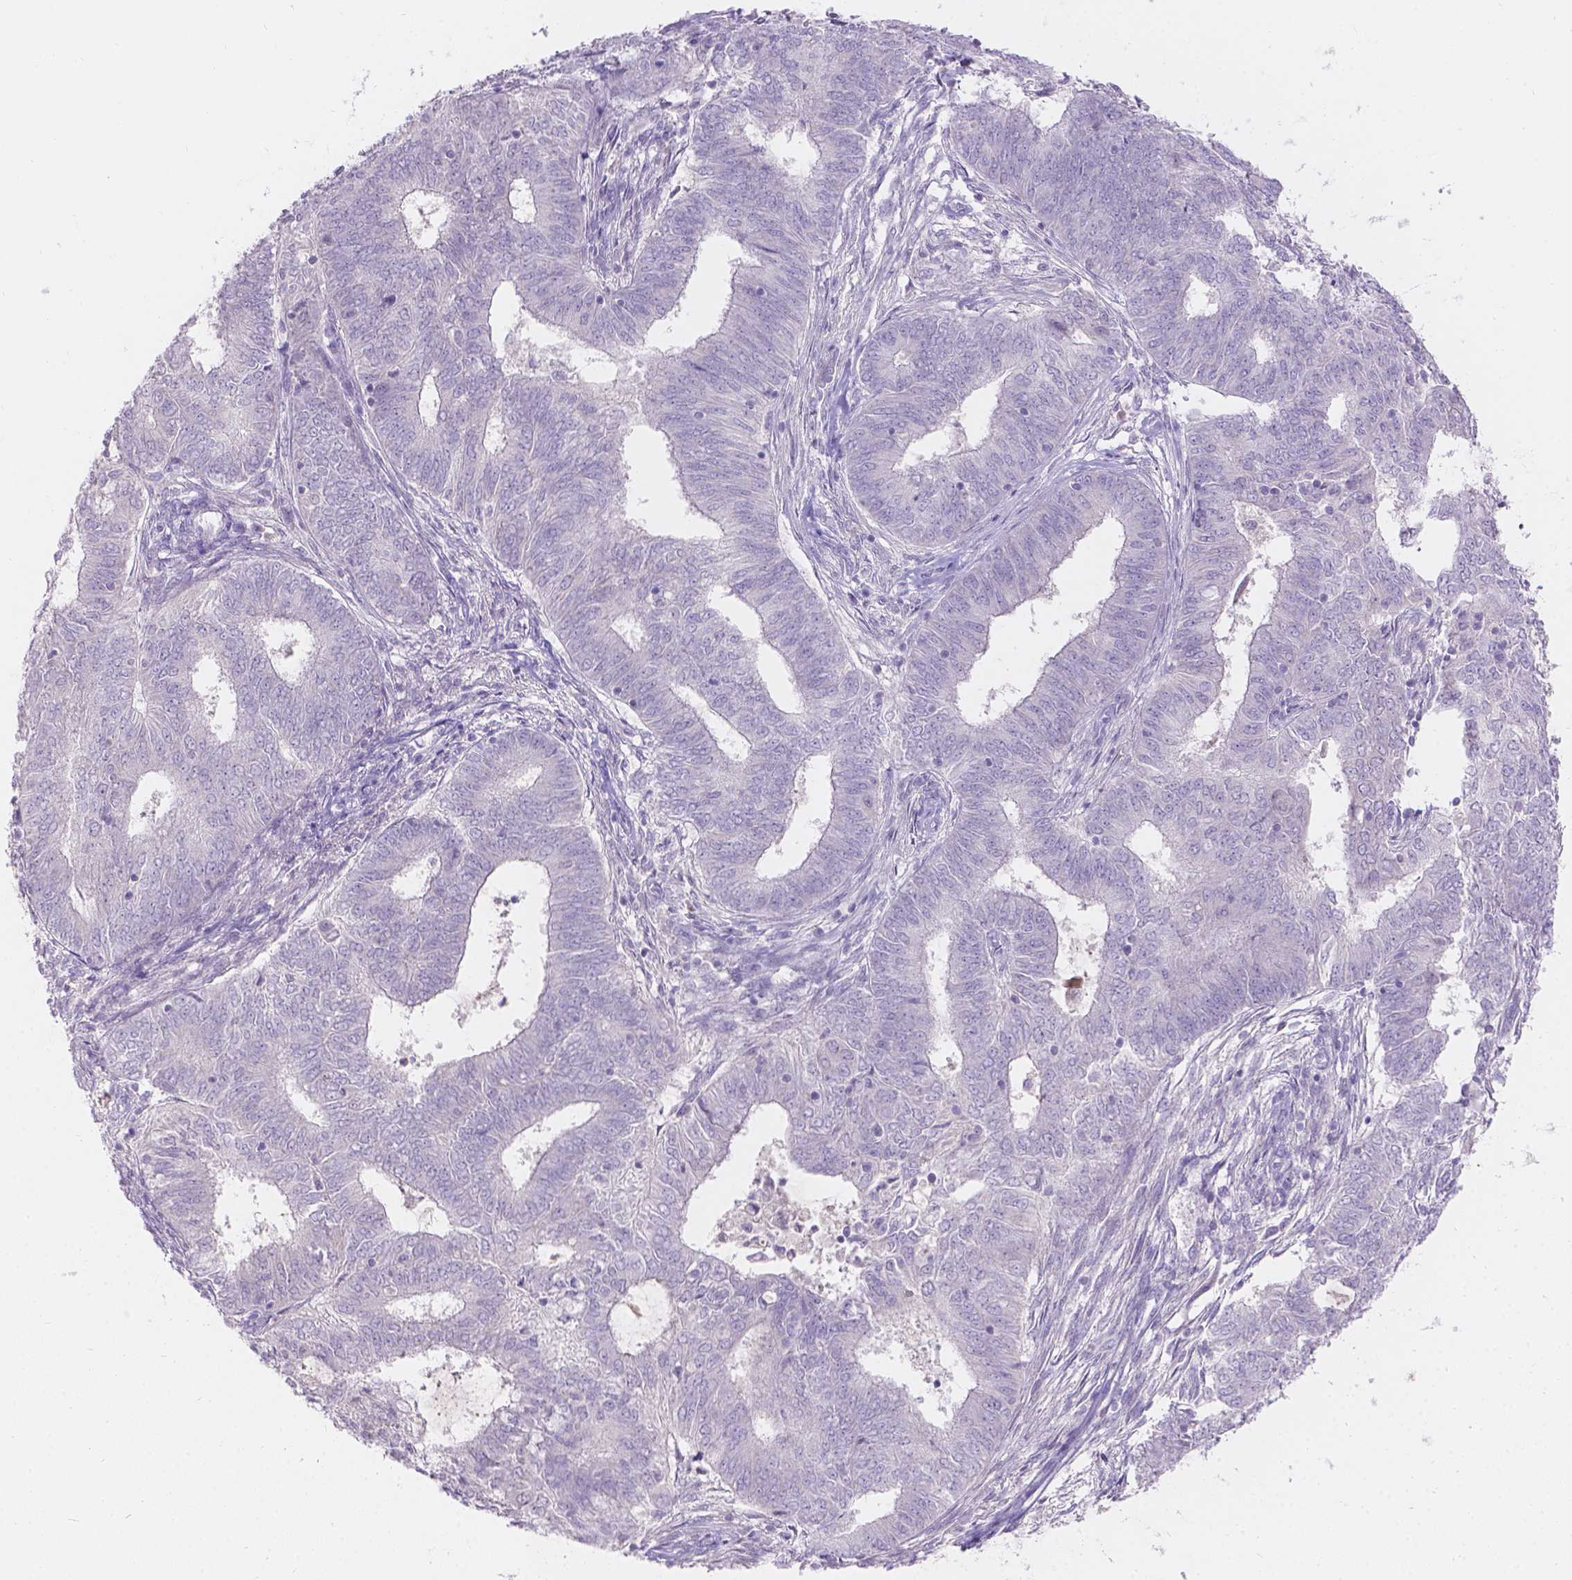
{"staining": {"intensity": "negative", "quantity": "none", "location": "none"}, "tissue": "endometrial cancer", "cell_type": "Tumor cells", "image_type": "cancer", "snomed": [{"axis": "morphology", "description": "Adenocarcinoma, NOS"}, {"axis": "topography", "description": "Endometrium"}], "caption": "A photomicrograph of human endometrial adenocarcinoma is negative for staining in tumor cells.", "gene": "DCAF4L1", "patient": {"sex": "female", "age": 62}}